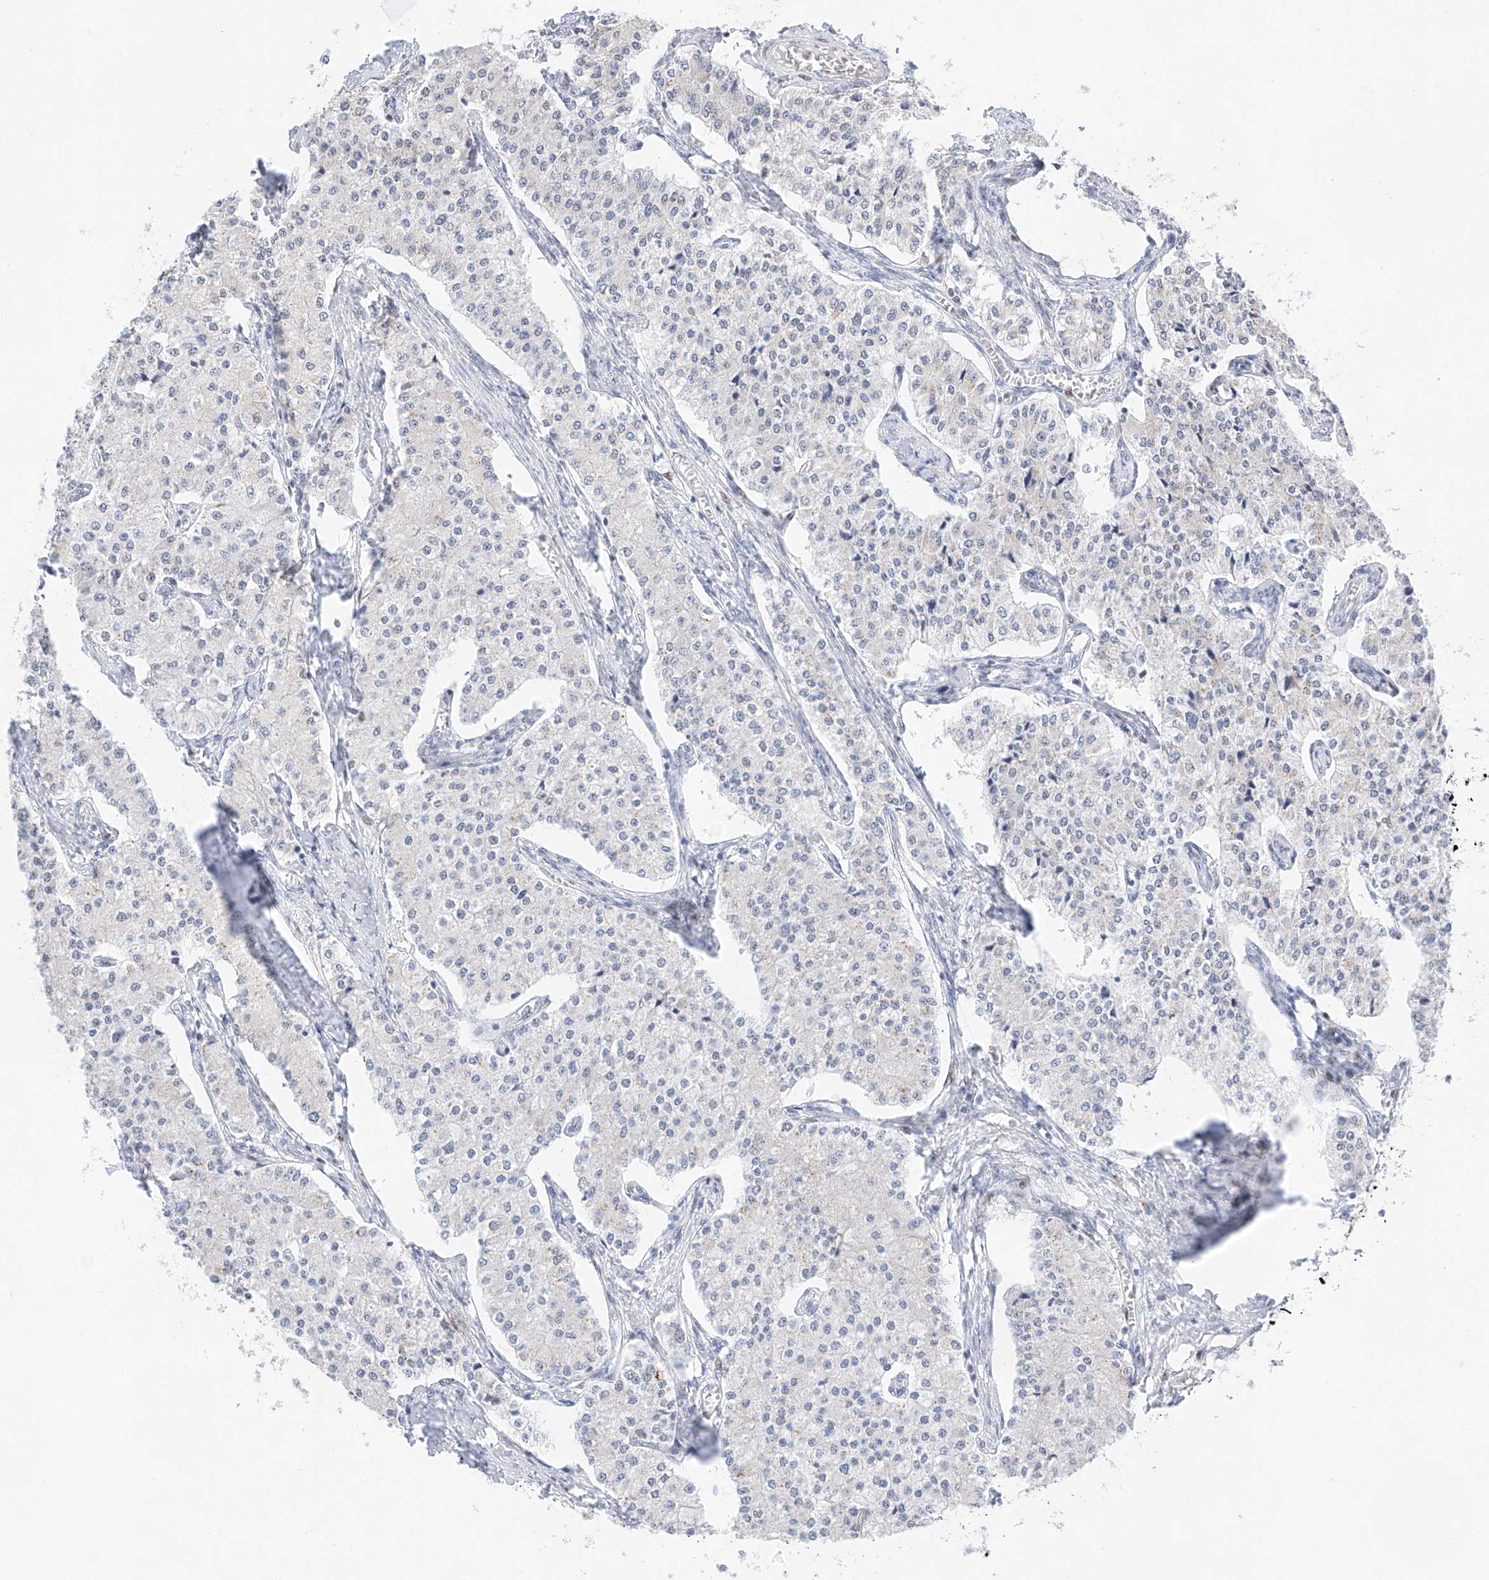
{"staining": {"intensity": "negative", "quantity": "none", "location": "none"}, "tissue": "carcinoid", "cell_type": "Tumor cells", "image_type": "cancer", "snomed": [{"axis": "morphology", "description": "Carcinoid, malignant, NOS"}, {"axis": "topography", "description": "Colon"}], "caption": "This is an IHC histopathology image of human carcinoid. There is no staining in tumor cells.", "gene": "NT5C3B", "patient": {"sex": "female", "age": 52}}